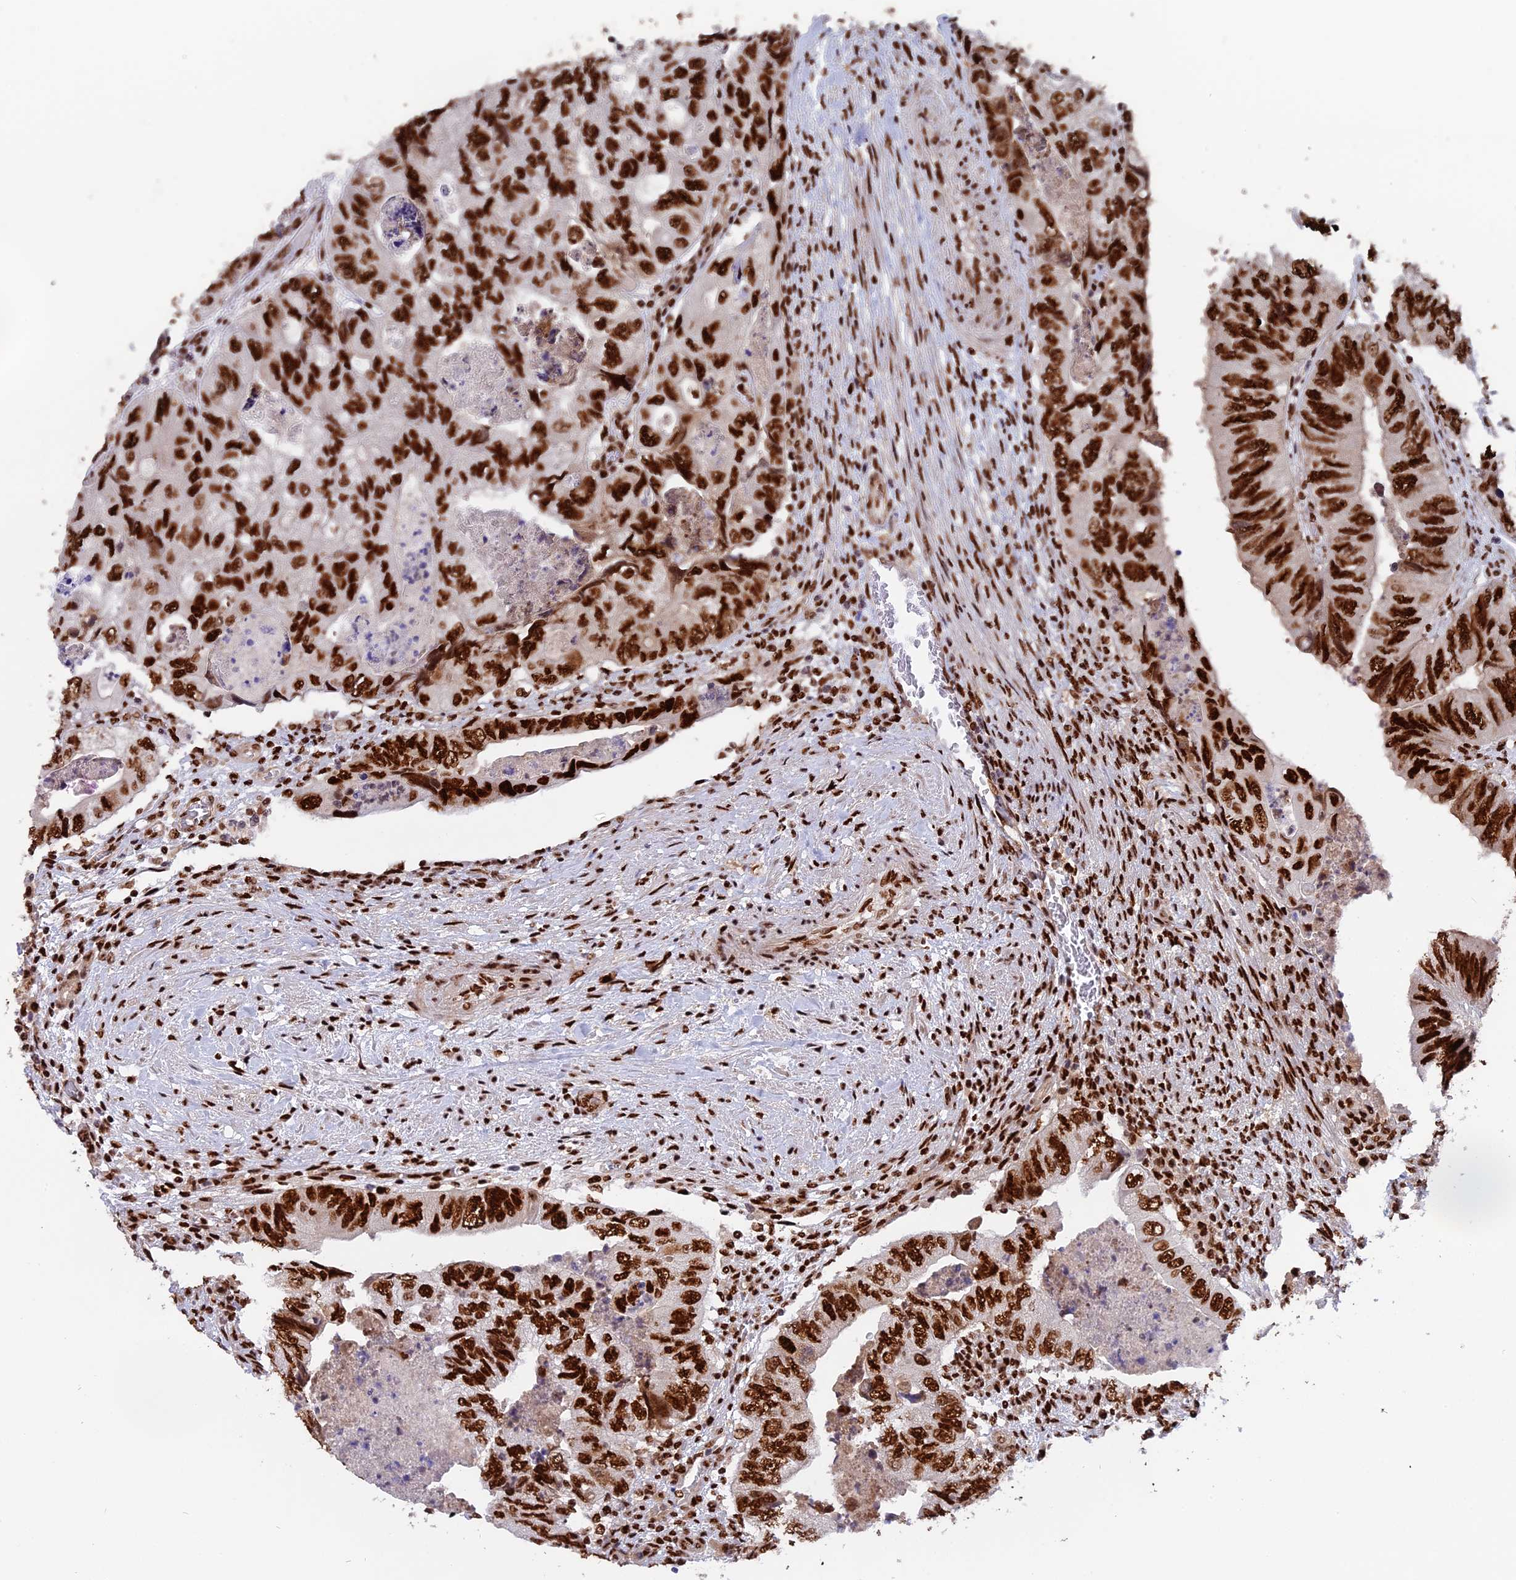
{"staining": {"intensity": "strong", "quantity": ">75%", "location": "nuclear"}, "tissue": "colorectal cancer", "cell_type": "Tumor cells", "image_type": "cancer", "snomed": [{"axis": "morphology", "description": "Adenocarcinoma, NOS"}, {"axis": "topography", "description": "Rectum"}], "caption": "Colorectal cancer (adenocarcinoma) tissue demonstrates strong nuclear positivity in approximately >75% of tumor cells, visualized by immunohistochemistry.", "gene": "RAMAC", "patient": {"sex": "male", "age": 63}}